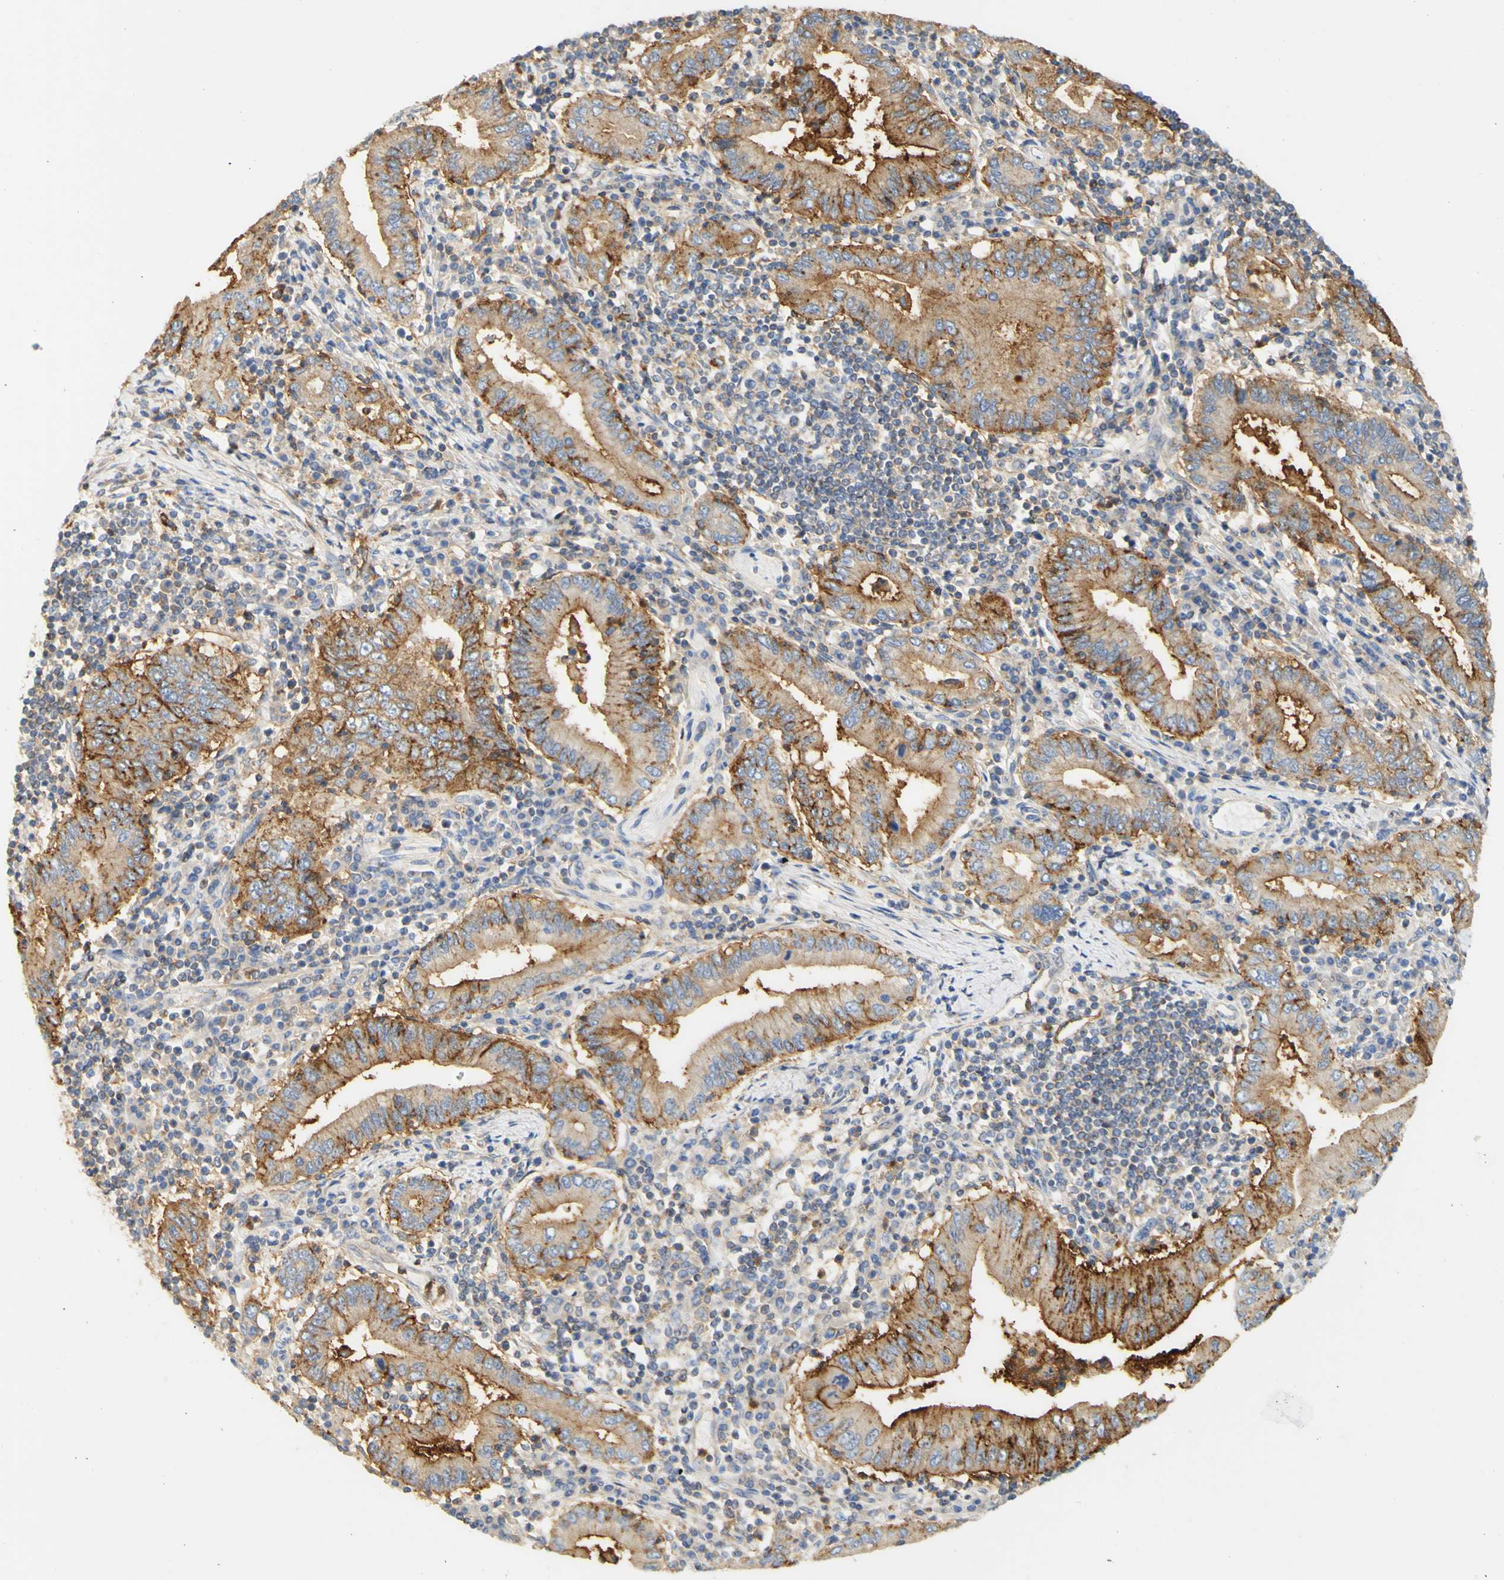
{"staining": {"intensity": "strong", "quantity": ">75%", "location": "cytoplasmic/membranous"}, "tissue": "stomach cancer", "cell_type": "Tumor cells", "image_type": "cancer", "snomed": [{"axis": "morphology", "description": "Normal tissue, NOS"}, {"axis": "morphology", "description": "Adenocarcinoma, NOS"}, {"axis": "topography", "description": "Esophagus"}, {"axis": "topography", "description": "Stomach, upper"}, {"axis": "topography", "description": "Peripheral nerve tissue"}], "caption": "Tumor cells exhibit high levels of strong cytoplasmic/membranous positivity in approximately >75% of cells in adenocarcinoma (stomach).", "gene": "PCDH7", "patient": {"sex": "male", "age": 62}}